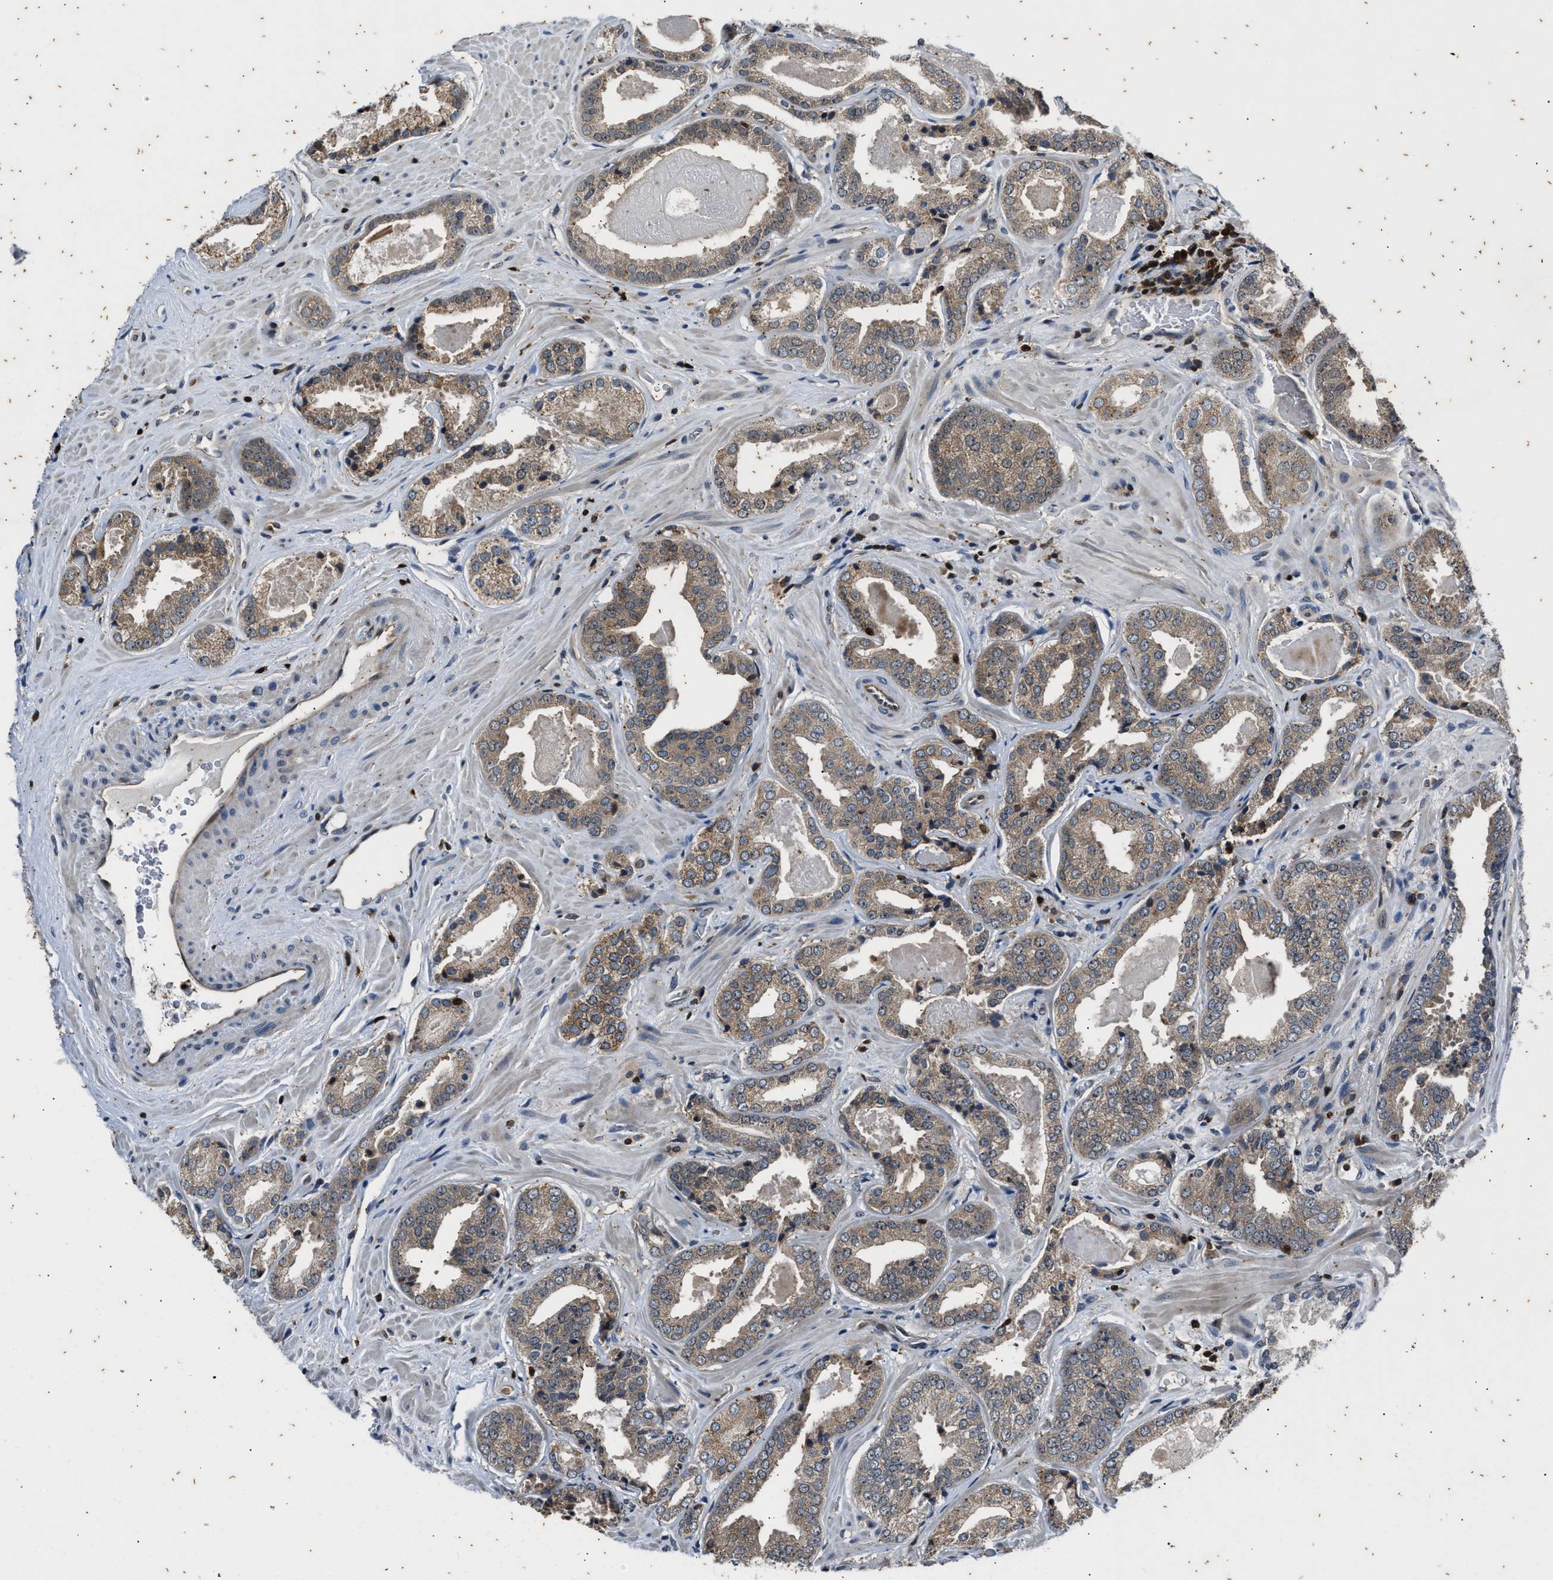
{"staining": {"intensity": "weak", "quantity": ">75%", "location": "cytoplasmic/membranous"}, "tissue": "prostate cancer", "cell_type": "Tumor cells", "image_type": "cancer", "snomed": [{"axis": "morphology", "description": "Adenocarcinoma, Low grade"}, {"axis": "topography", "description": "Prostate"}], "caption": "Adenocarcinoma (low-grade) (prostate) stained with a brown dye reveals weak cytoplasmic/membranous positive expression in about >75% of tumor cells.", "gene": "PTPN7", "patient": {"sex": "male", "age": 71}}